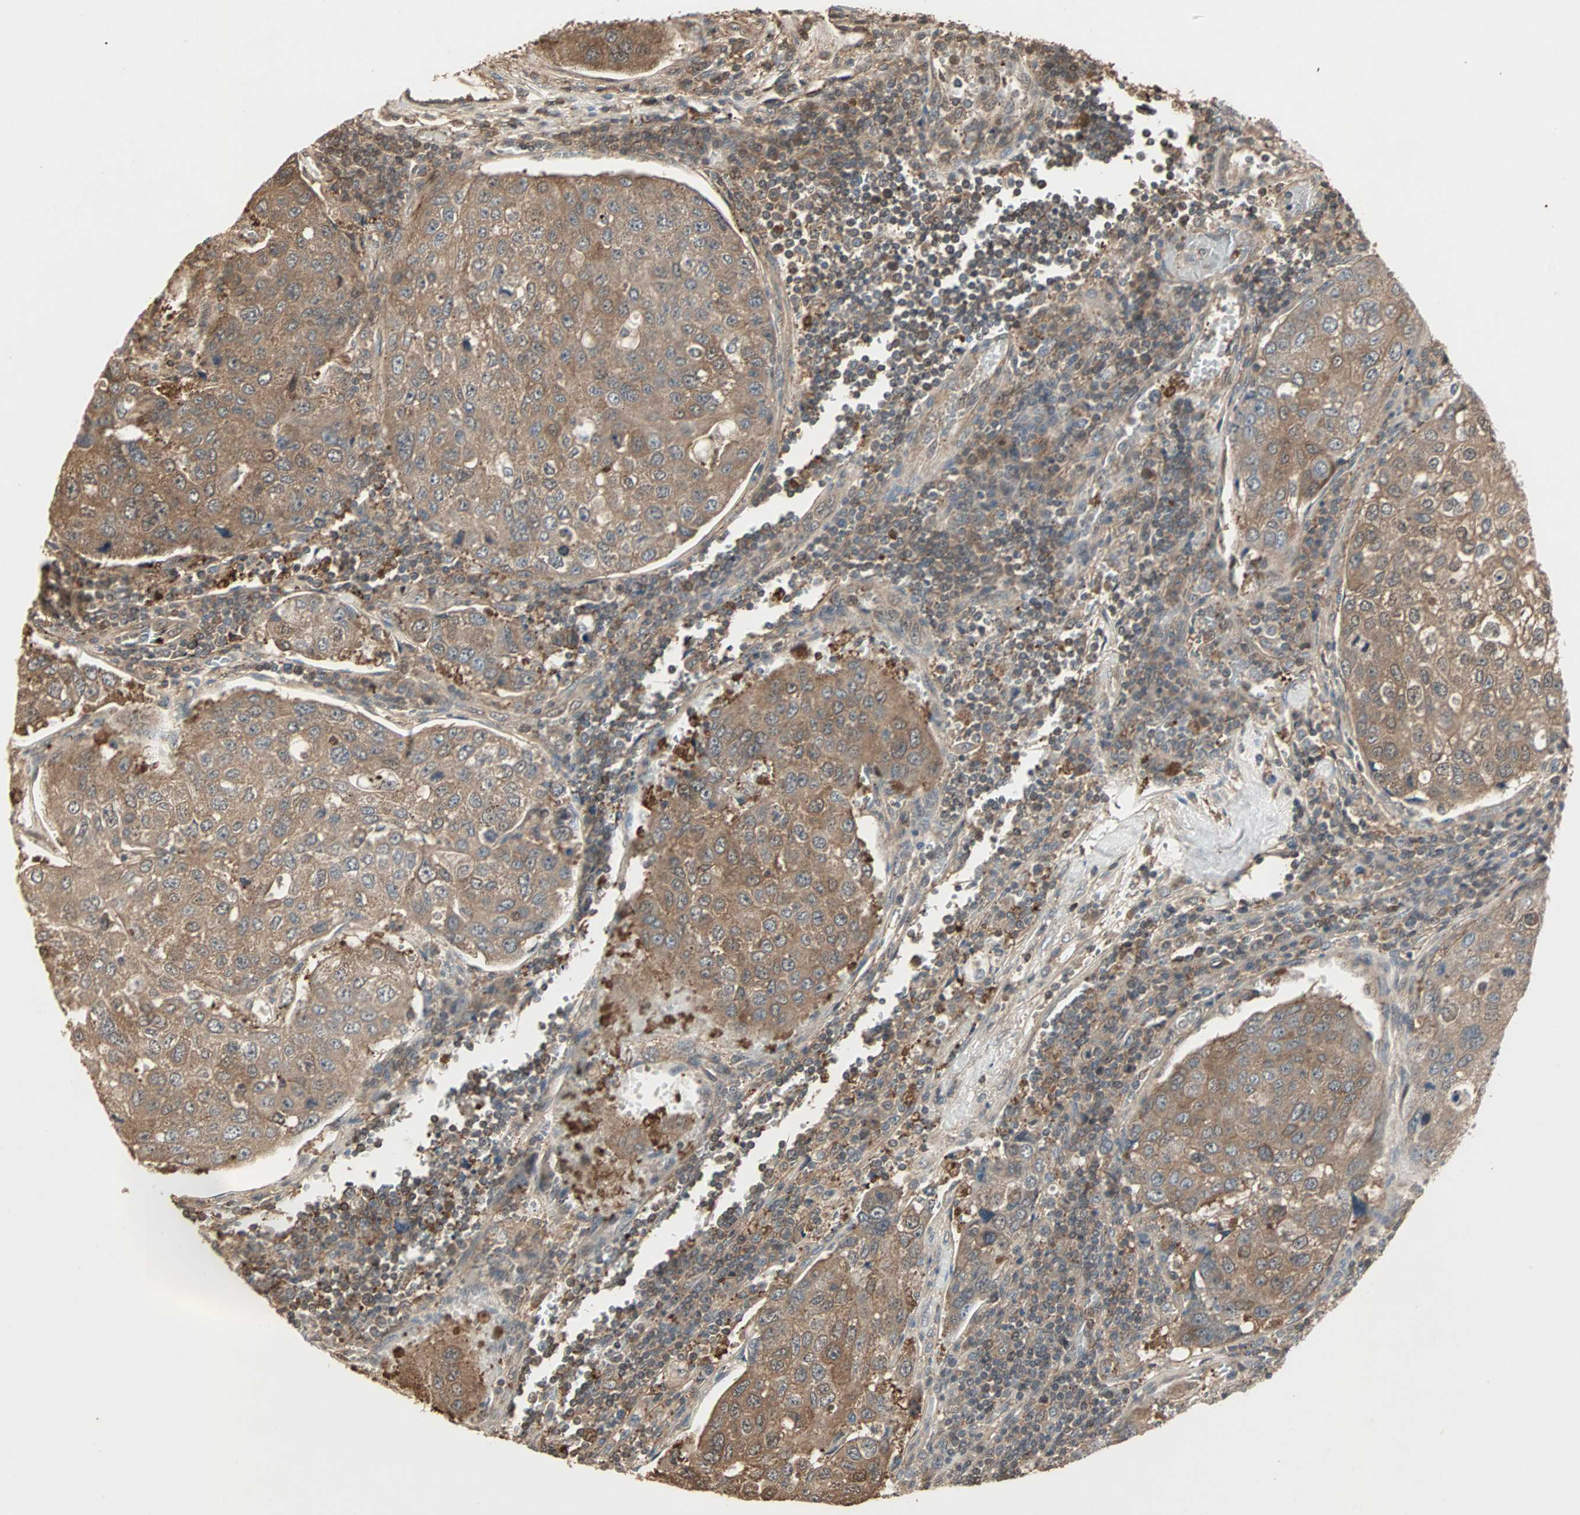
{"staining": {"intensity": "moderate", "quantity": ">75%", "location": "cytoplasmic/membranous"}, "tissue": "urothelial cancer", "cell_type": "Tumor cells", "image_type": "cancer", "snomed": [{"axis": "morphology", "description": "Urothelial carcinoma, High grade"}, {"axis": "topography", "description": "Lymph node"}, {"axis": "topography", "description": "Urinary bladder"}], "caption": "Urothelial carcinoma (high-grade) stained for a protein (brown) exhibits moderate cytoplasmic/membranous positive positivity in about >75% of tumor cells.", "gene": "DRG2", "patient": {"sex": "male", "age": 51}}